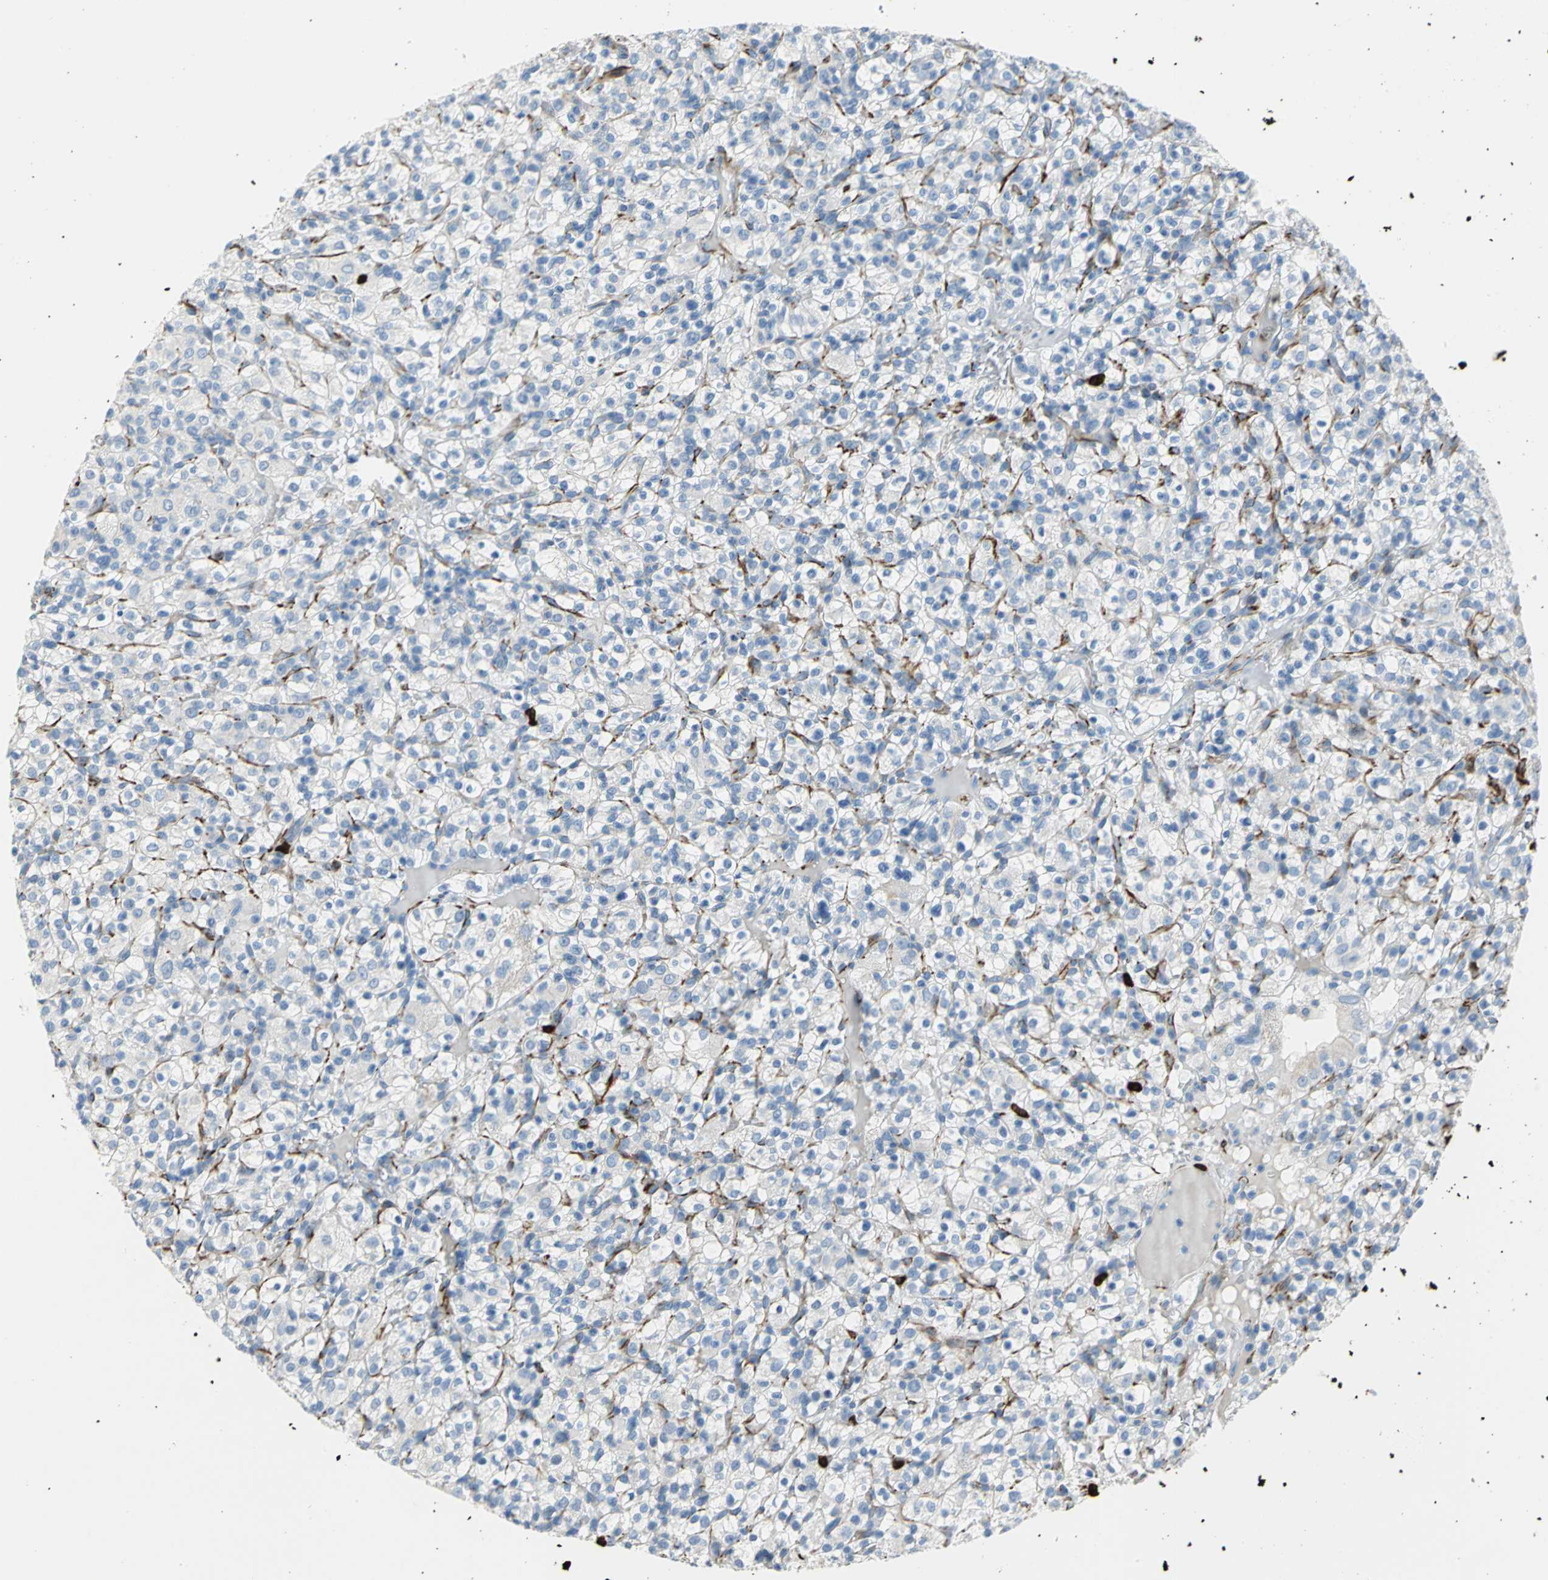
{"staining": {"intensity": "negative", "quantity": "none", "location": "none"}, "tissue": "renal cancer", "cell_type": "Tumor cells", "image_type": "cancer", "snomed": [{"axis": "morphology", "description": "Normal tissue, NOS"}, {"axis": "morphology", "description": "Adenocarcinoma, NOS"}, {"axis": "topography", "description": "Kidney"}], "caption": "High magnification brightfield microscopy of adenocarcinoma (renal) stained with DAB (3,3'-diaminobenzidine) (brown) and counterstained with hematoxylin (blue): tumor cells show no significant positivity. (DAB immunohistochemistry with hematoxylin counter stain).", "gene": "ALOX15", "patient": {"sex": "female", "age": 72}}